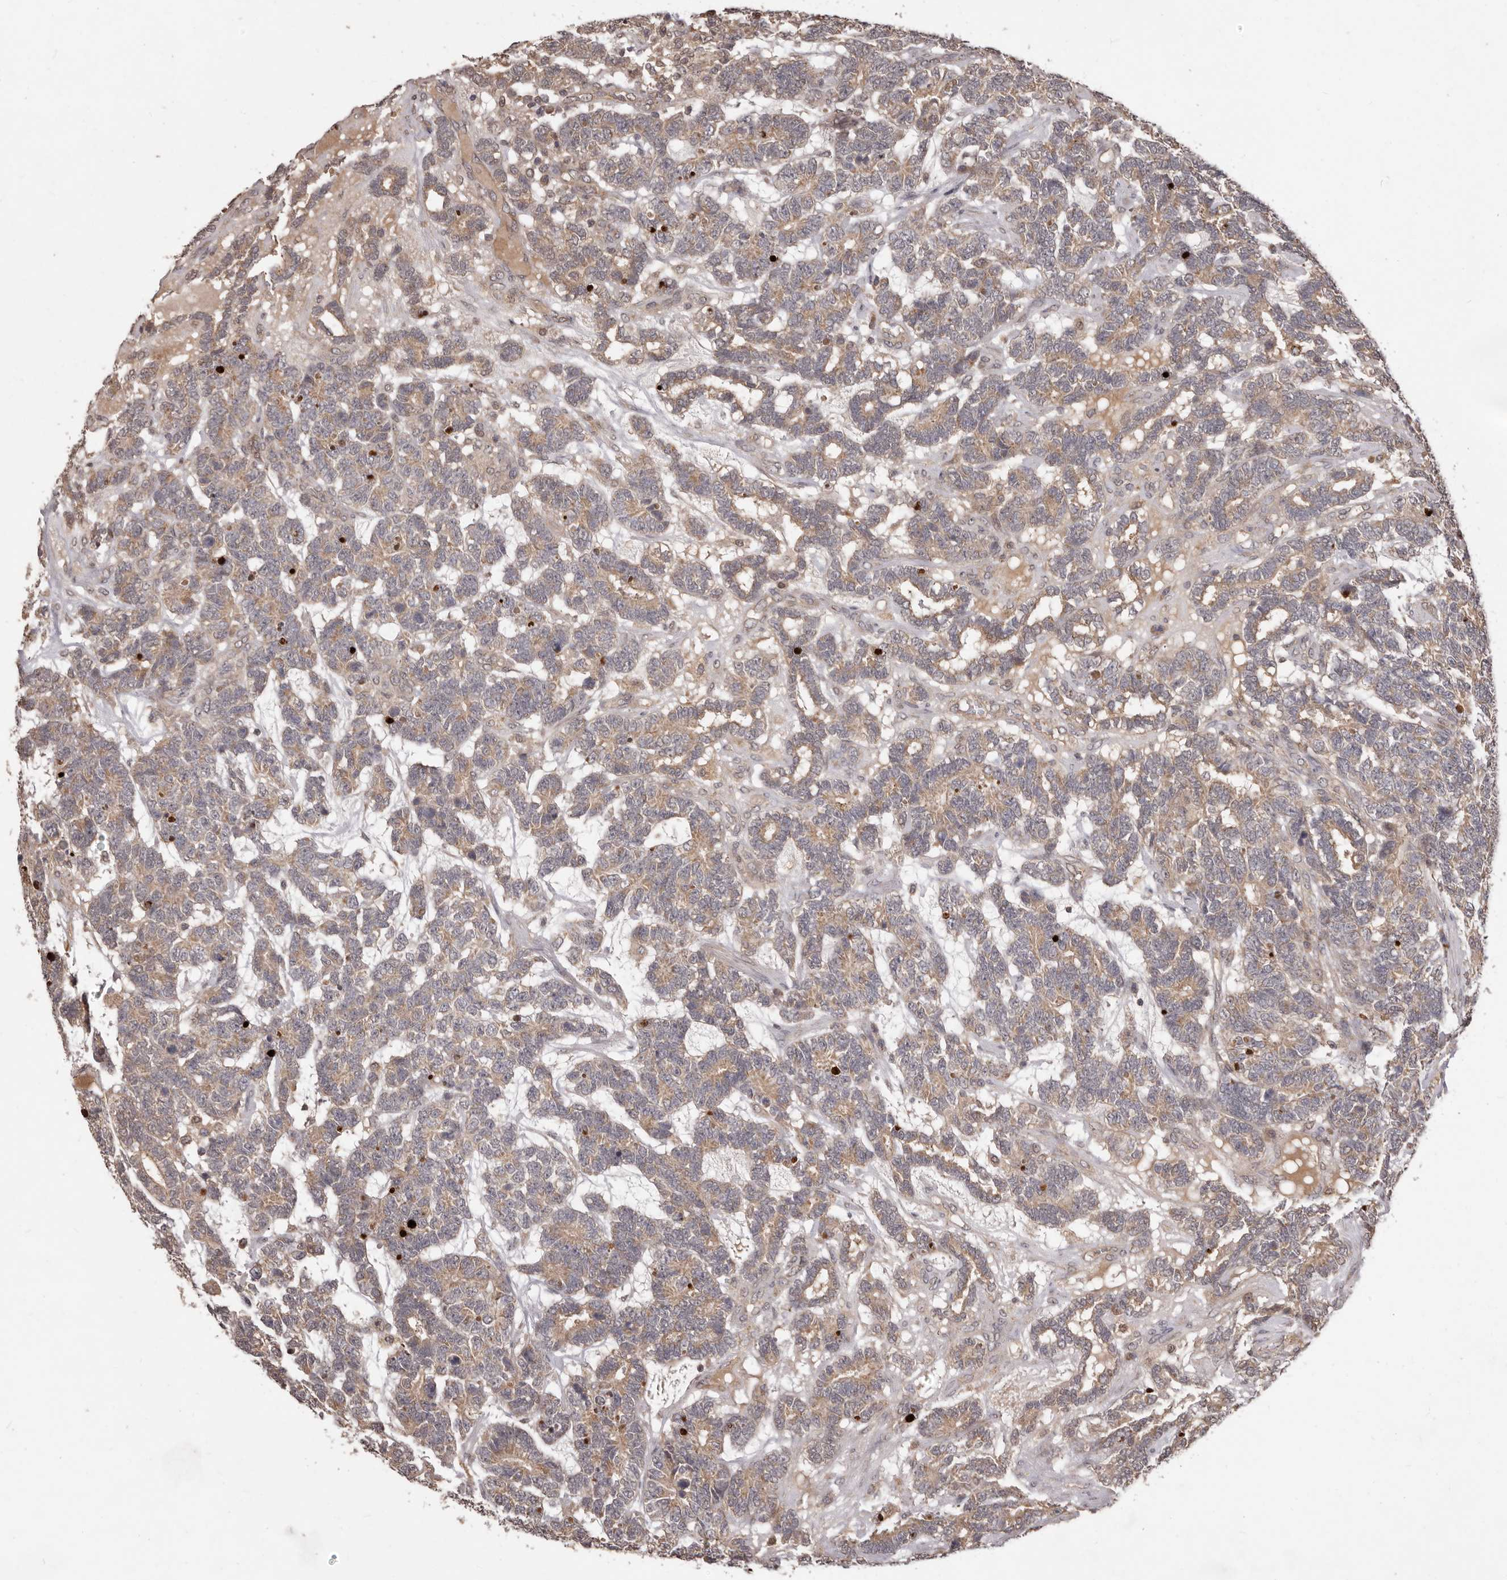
{"staining": {"intensity": "weak", "quantity": ">75%", "location": "cytoplasmic/membranous"}, "tissue": "testis cancer", "cell_type": "Tumor cells", "image_type": "cancer", "snomed": [{"axis": "morphology", "description": "Carcinoma, Embryonal, NOS"}, {"axis": "topography", "description": "Testis"}], "caption": "Immunohistochemical staining of human testis embryonal carcinoma shows low levels of weak cytoplasmic/membranous protein expression in approximately >75% of tumor cells.", "gene": "MTO1", "patient": {"sex": "male", "age": 26}}